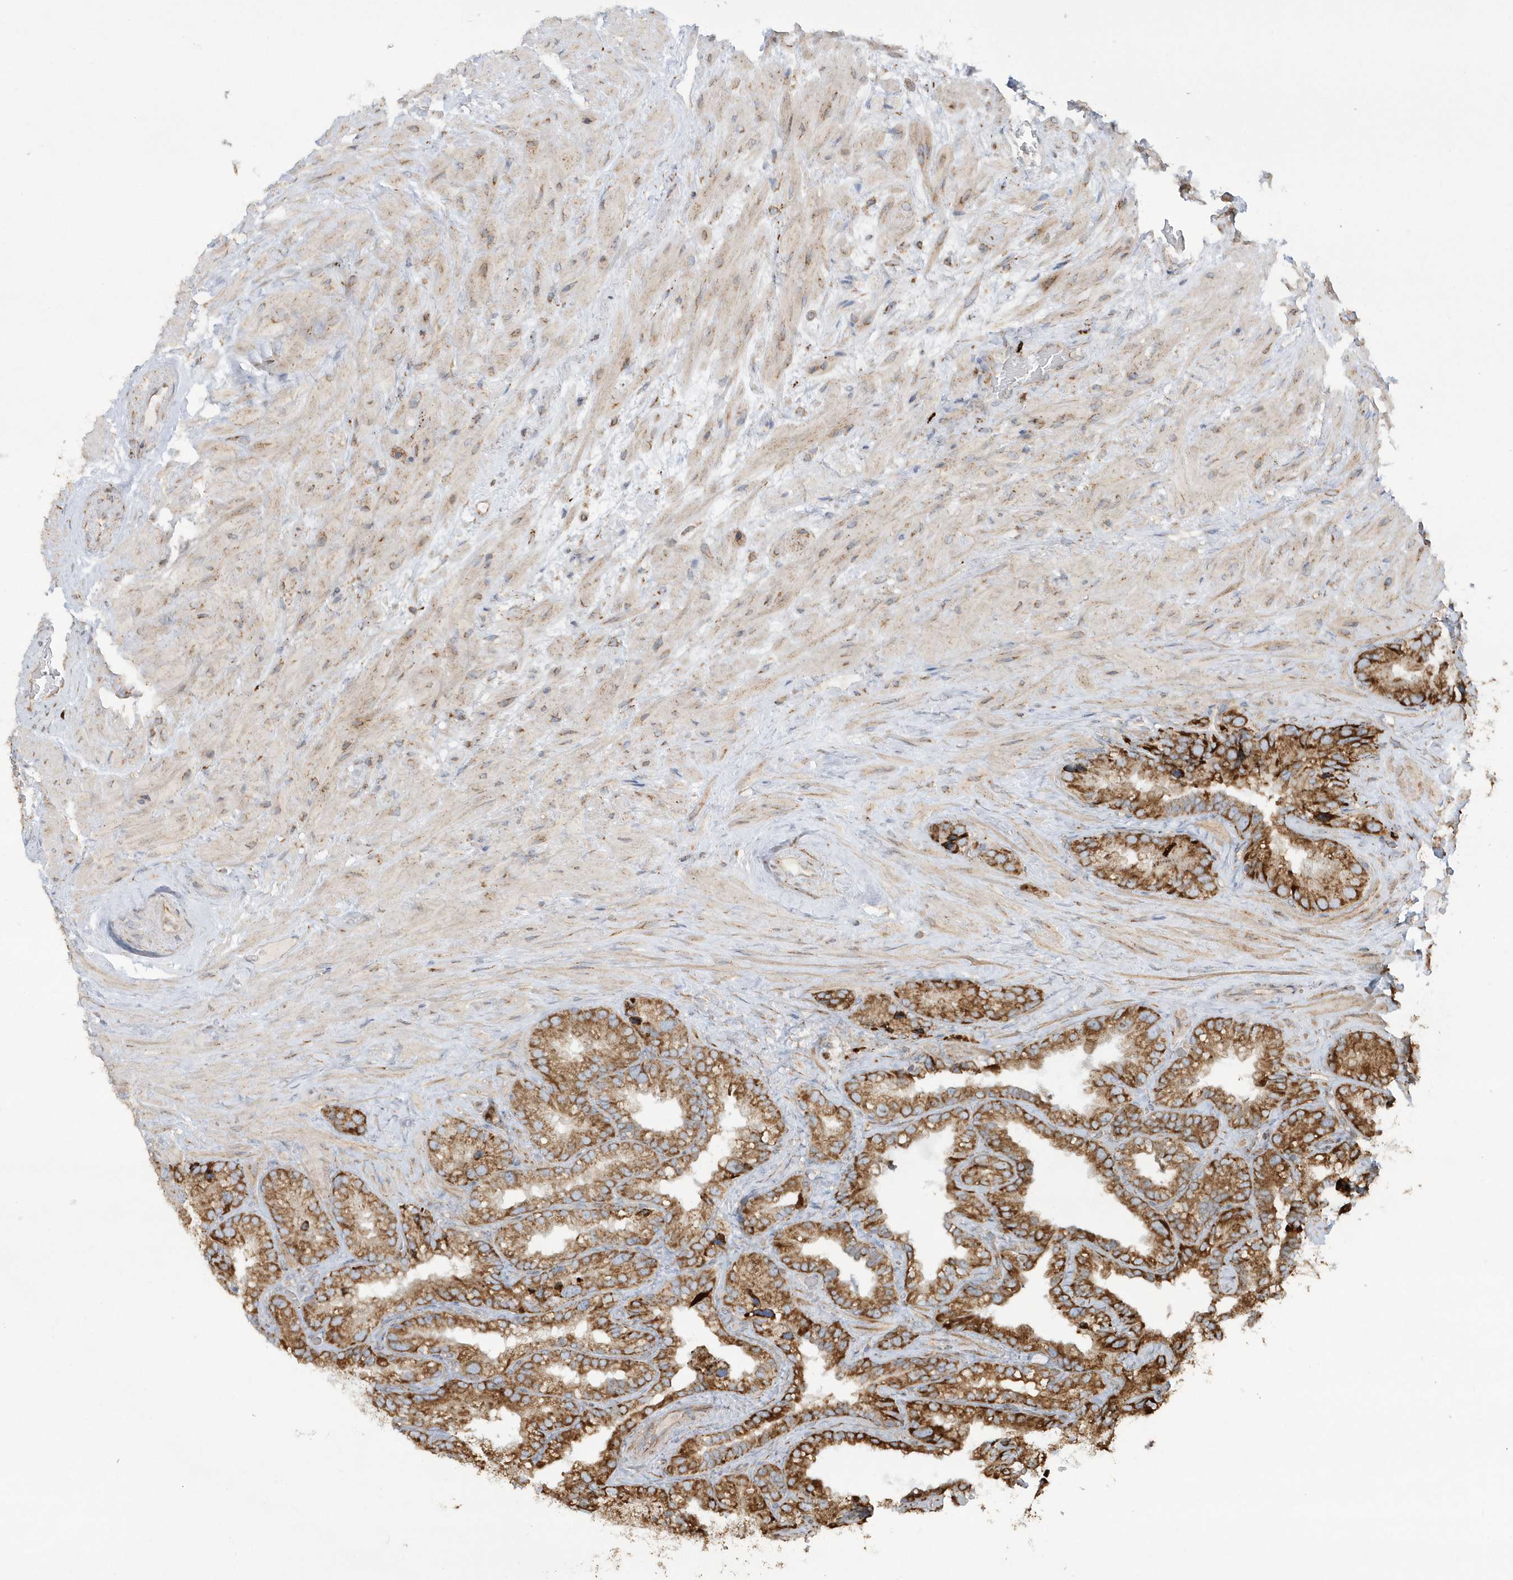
{"staining": {"intensity": "moderate", "quantity": ">75%", "location": "cytoplasmic/membranous"}, "tissue": "seminal vesicle", "cell_type": "Glandular cells", "image_type": "normal", "snomed": [{"axis": "morphology", "description": "Normal tissue, NOS"}, {"axis": "topography", "description": "Prostate"}, {"axis": "topography", "description": "Seminal veicle"}], "caption": "Seminal vesicle stained with immunohistochemistry demonstrates moderate cytoplasmic/membranous expression in approximately >75% of glandular cells.", "gene": "SH3BP2", "patient": {"sex": "male", "age": 68}}